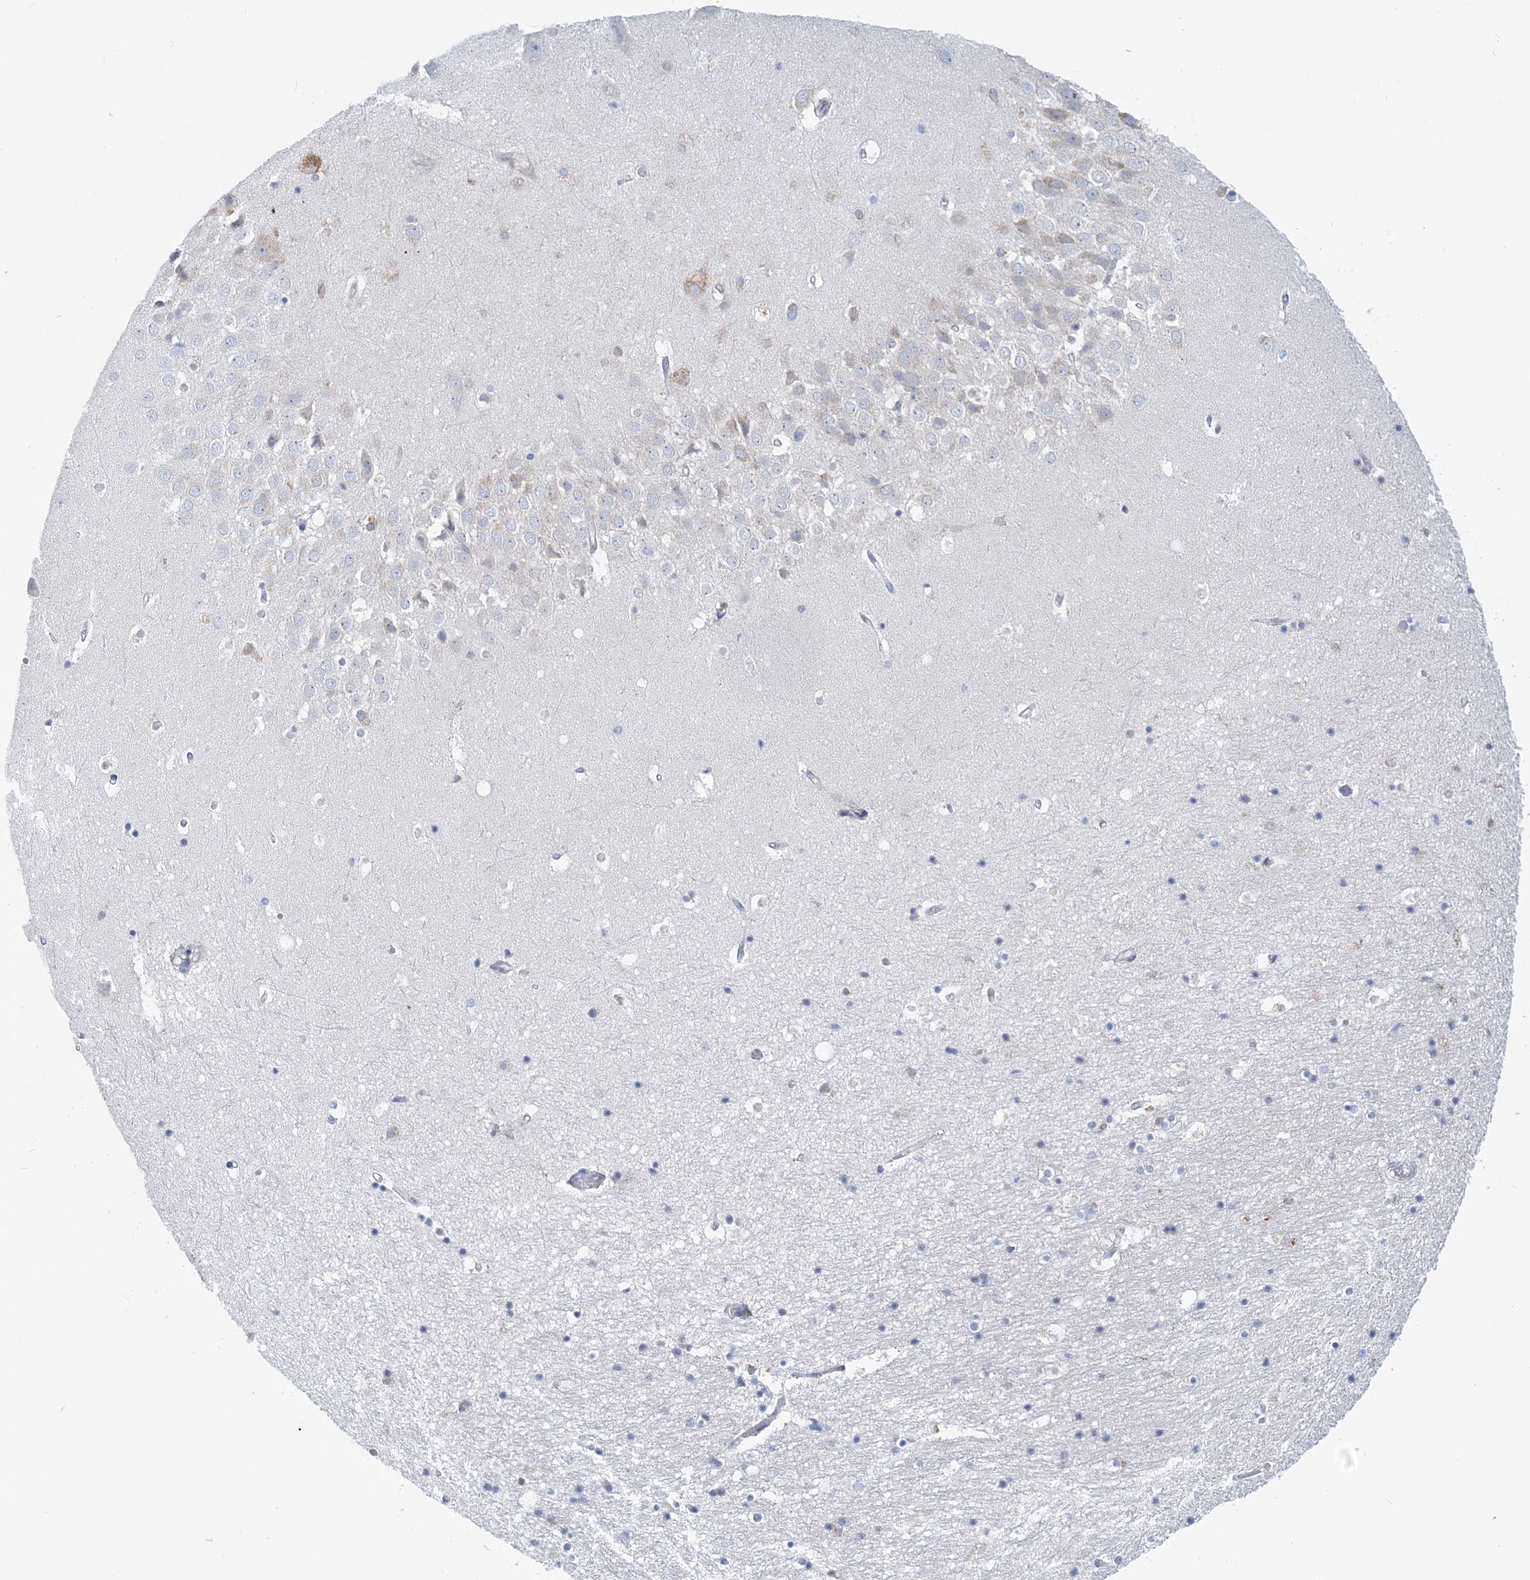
{"staining": {"intensity": "negative", "quantity": "none", "location": "none"}, "tissue": "hippocampus", "cell_type": "Glial cells", "image_type": "normal", "snomed": [{"axis": "morphology", "description": "Normal tissue, NOS"}, {"axis": "topography", "description": "Hippocampus"}], "caption": "IHC micrograph of normal hippocampus stained for a protein (brown), which shows no positivity in glial cells.", "gene": "PLEKHG4B", "patient": {"sex": "female", "age": 52}}